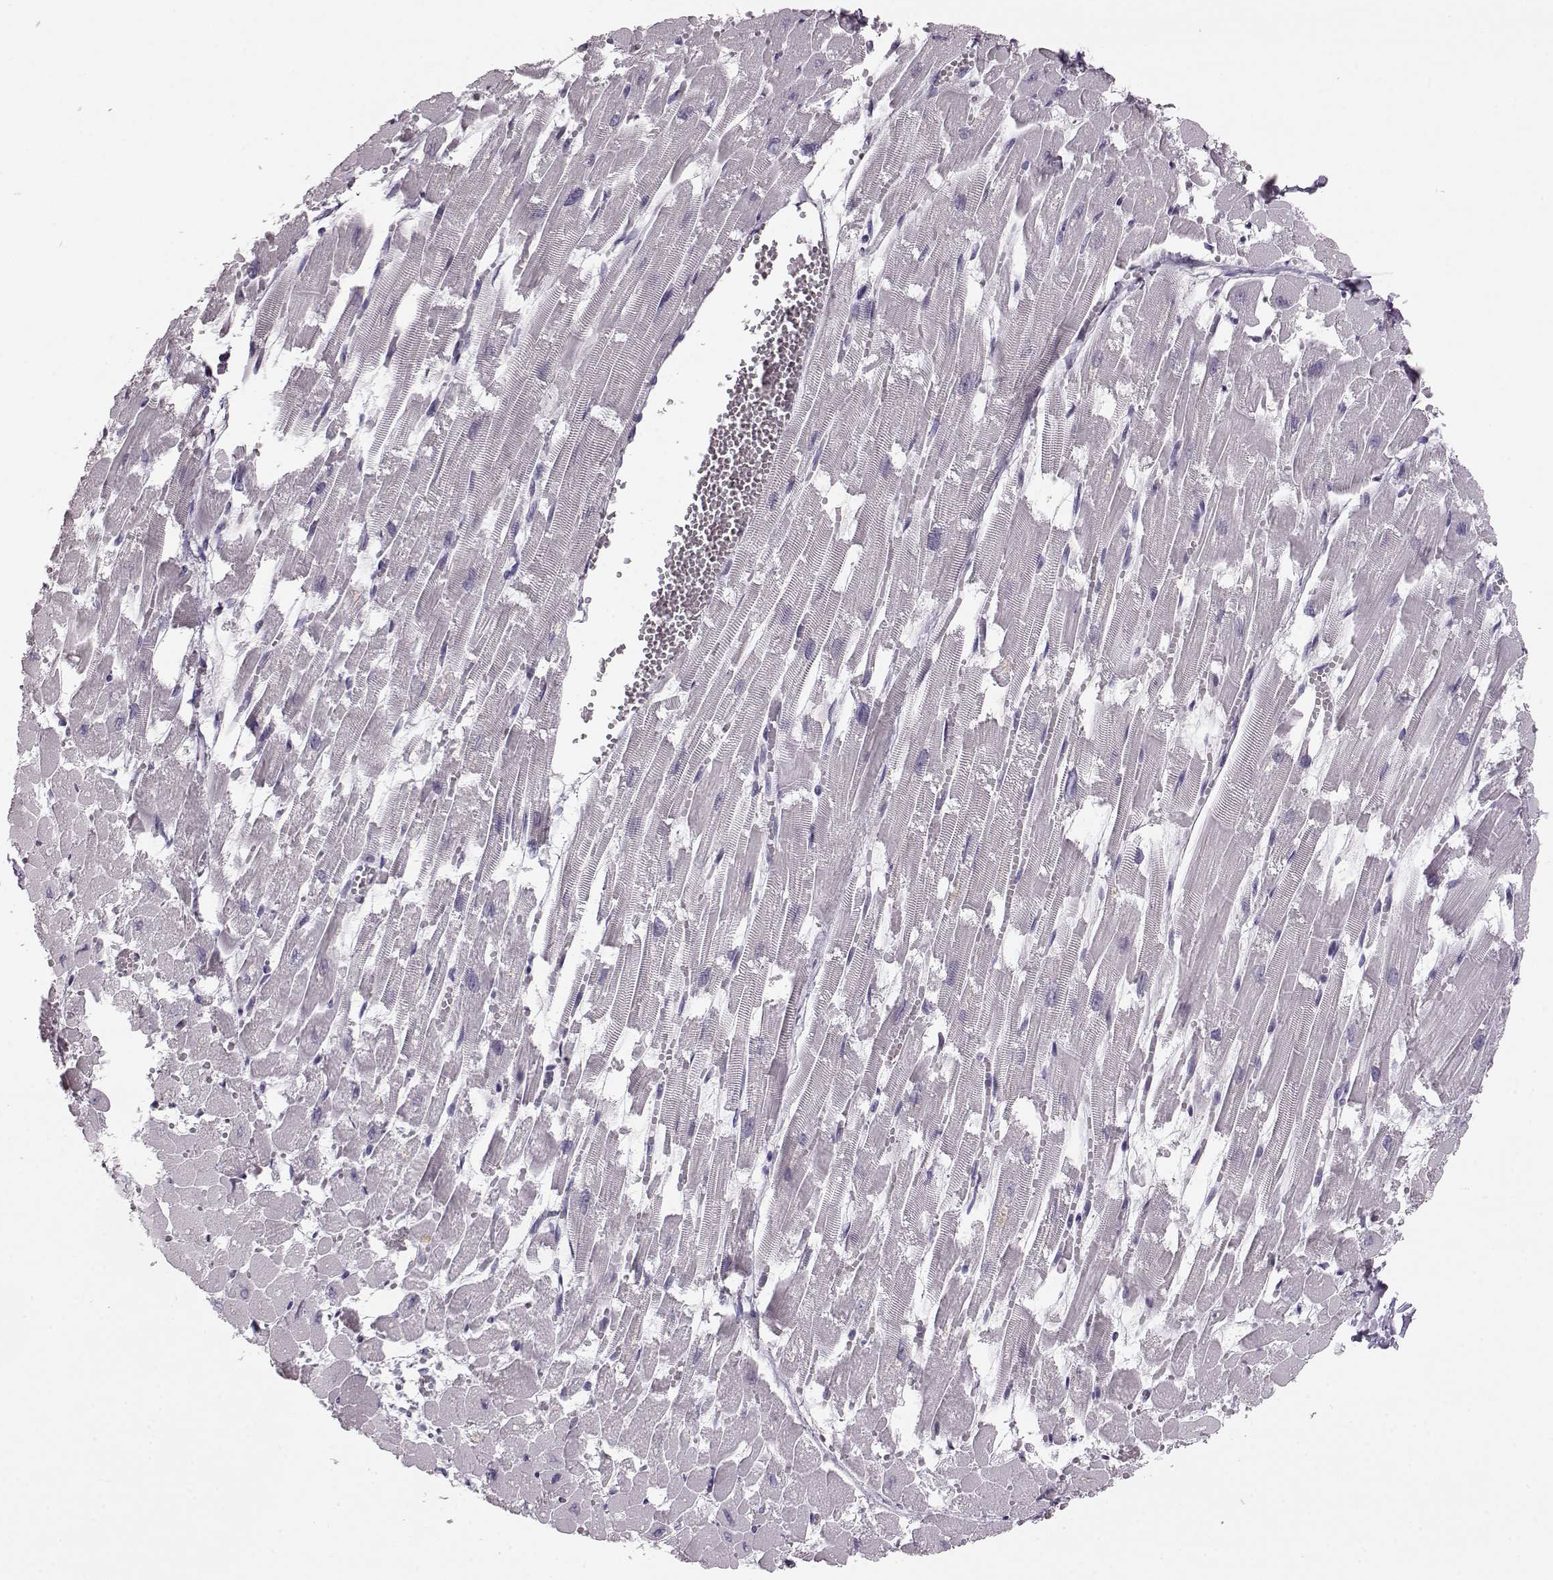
{"staining": {"intensity": "negative", "quantity": "none", "location": "none"}, "tissue": "heart muscle", "cell_type": "Cardiomyocytes", "image_type": "normal", "snomed": [{"axis": "morphology", "description": "Normal tissue, NOS"}, {"axis": "topography", "description": "Heart"}], "caption": "The photomicrograph exhibits no staining of cardiomyocytes in benign heart muscle.", "gene": "BFSP2", "patient": {"sex": "female", "age": 52}}